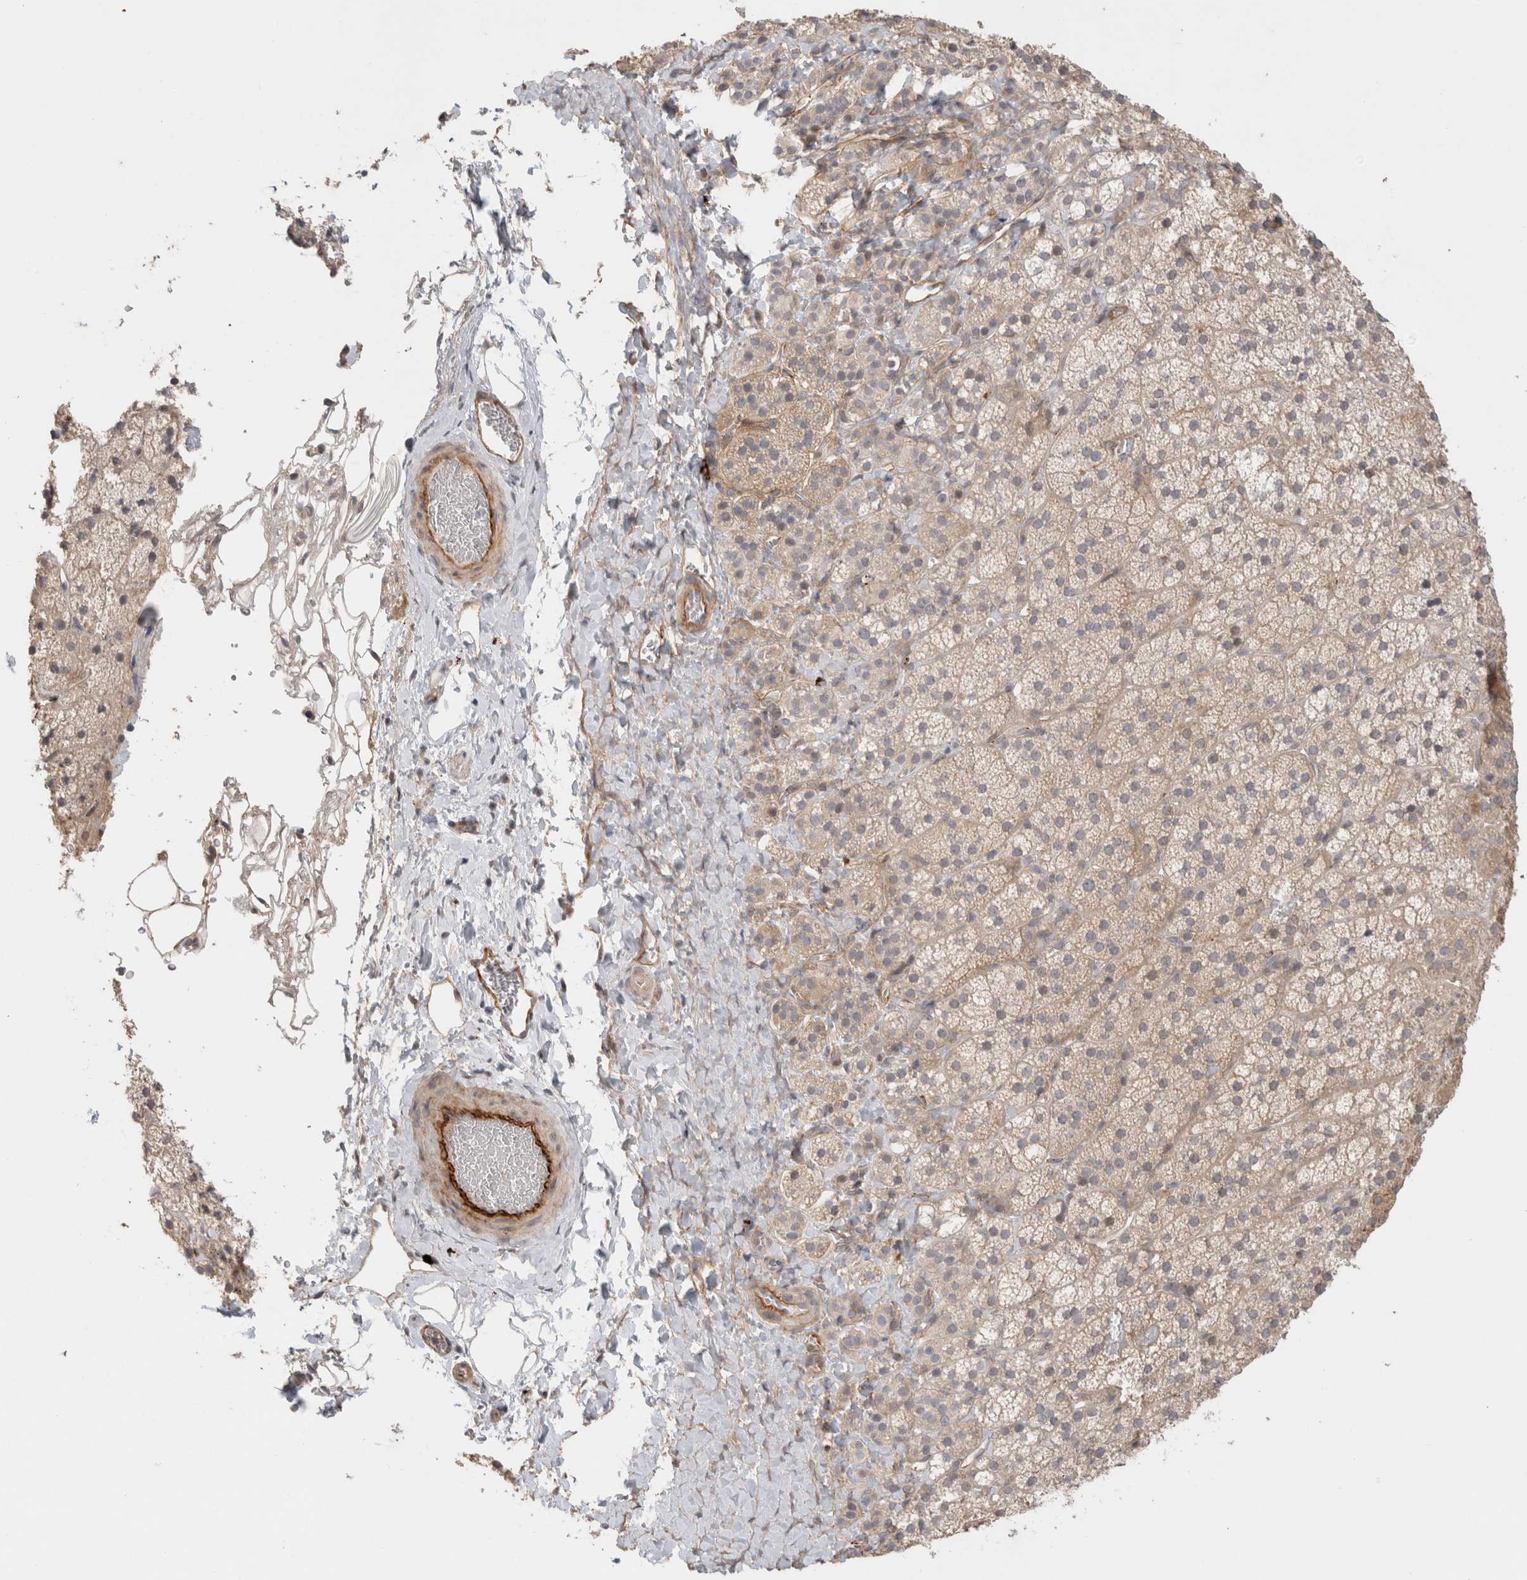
{"staining": {"intensity": "weak", "quantity": "25%-75%", "location": "cytoplasmic/membranous"}, "tissue": "adrenal gland", "cell_type": "Glandular cells", "image_type": "normal", "snomed": [{"axis": "morphology", "description": "Normal tissue, NOS"}, {"axis": "topography", "description": "Adrenal gland"}], "caption": "Protein positivity by IHC demonstrates weak cytoplasmic/membranous positivity in approximately 25%-75% of glandular cells in unremarkable adrenal gland.", "gene": "HSPG2", "patient": {"sex": "female", "age": 44}}